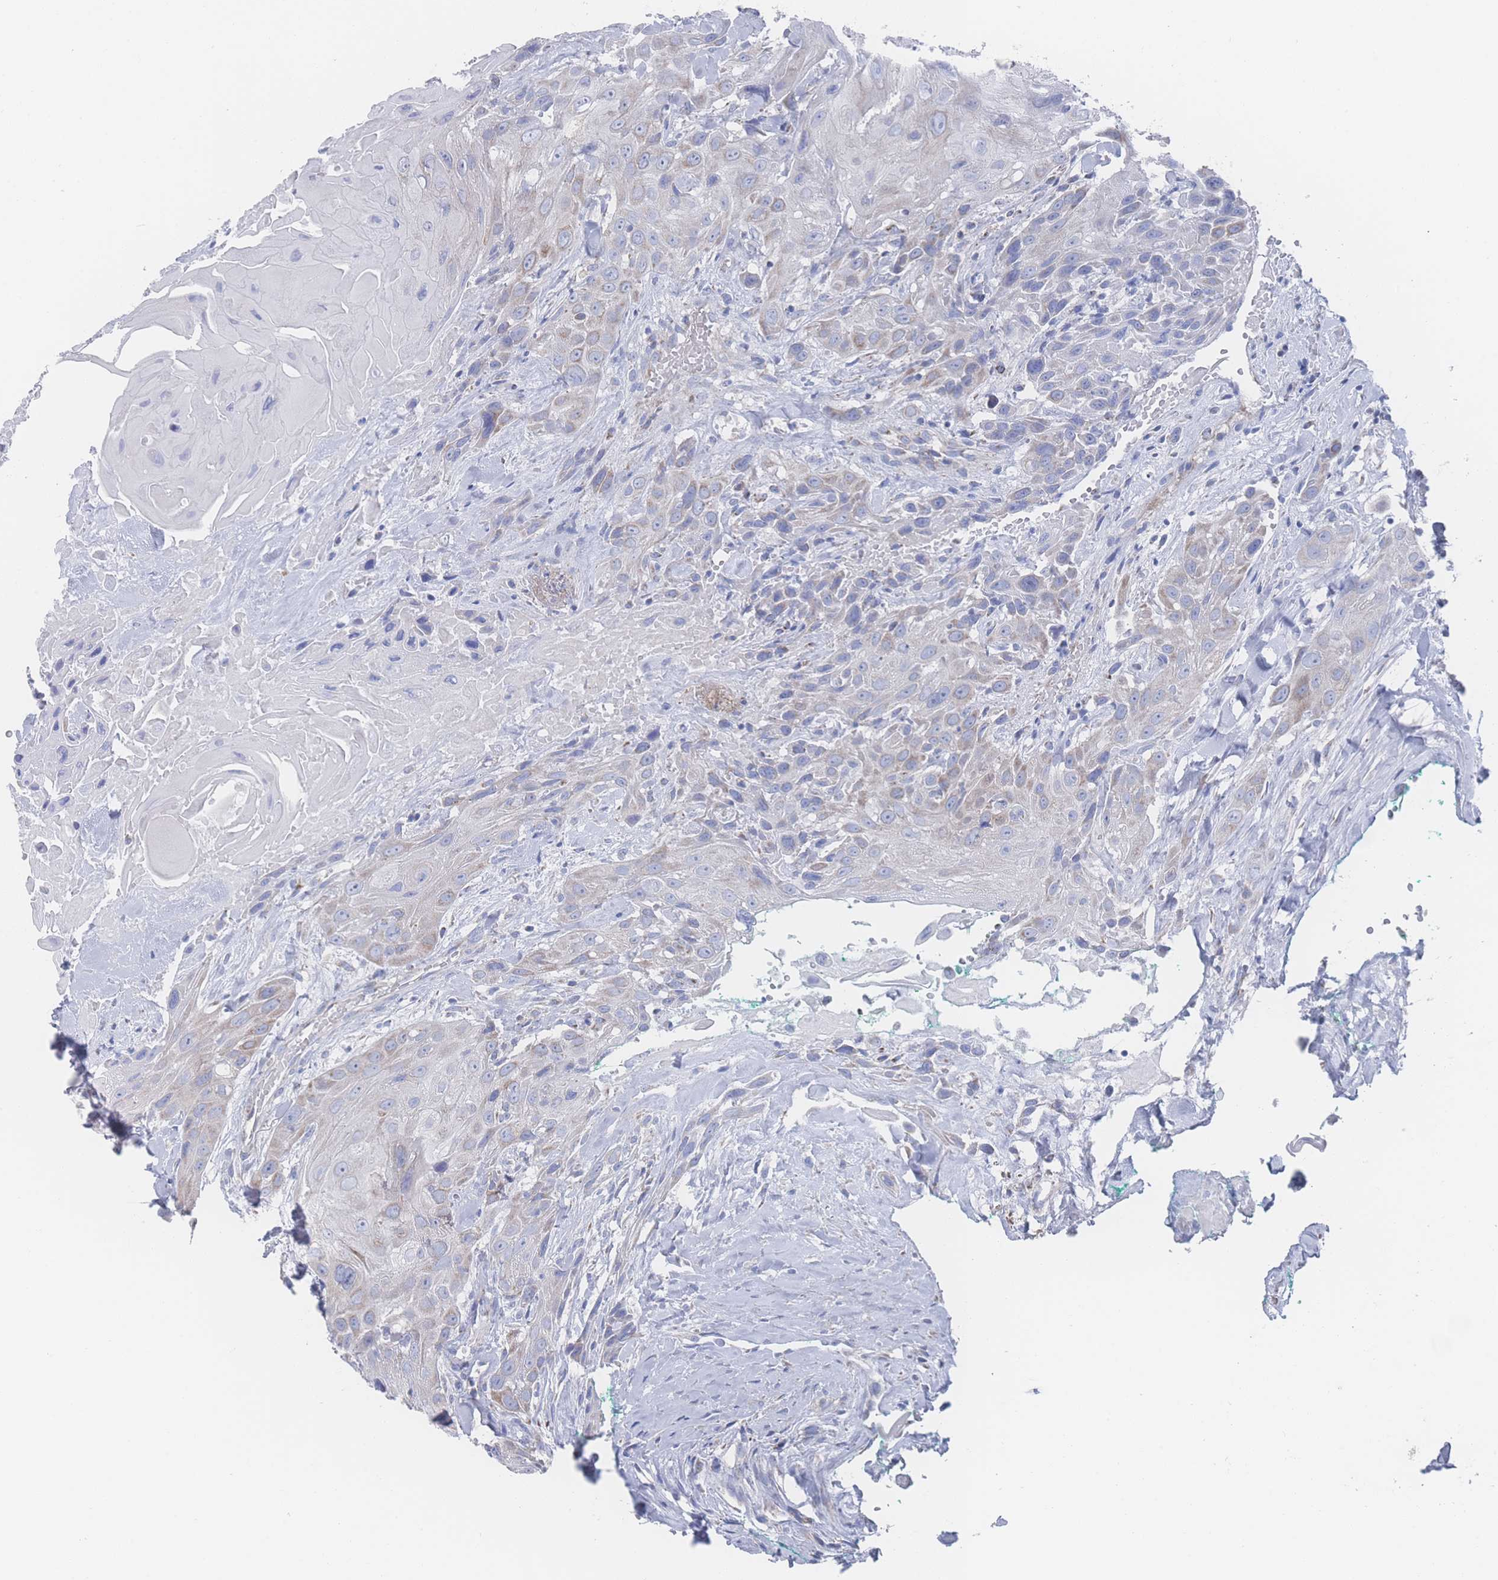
{"staining": {"intensity": "negative", "quantity": "none", "location": "none"}, "tissue": "head and neck cancer", "cell_type": "Tumor cells", "image_type": "cancer", "snomed": [{"axis": "morphology", "description": "Squamous cell carcinoma, NOS"}, {"axis": "topography", "description": "Head-Neck"}], "caption": "The immunohistochemistry (IHC) micrograph has no significant staining in tumor cells of head and neck squamous cell carcinoma tissue. (Immunohistochemistry, brightfield microscopy, high magnification).", "gene": "SNPH", "patient": {"sex": "male", "age": 81}}